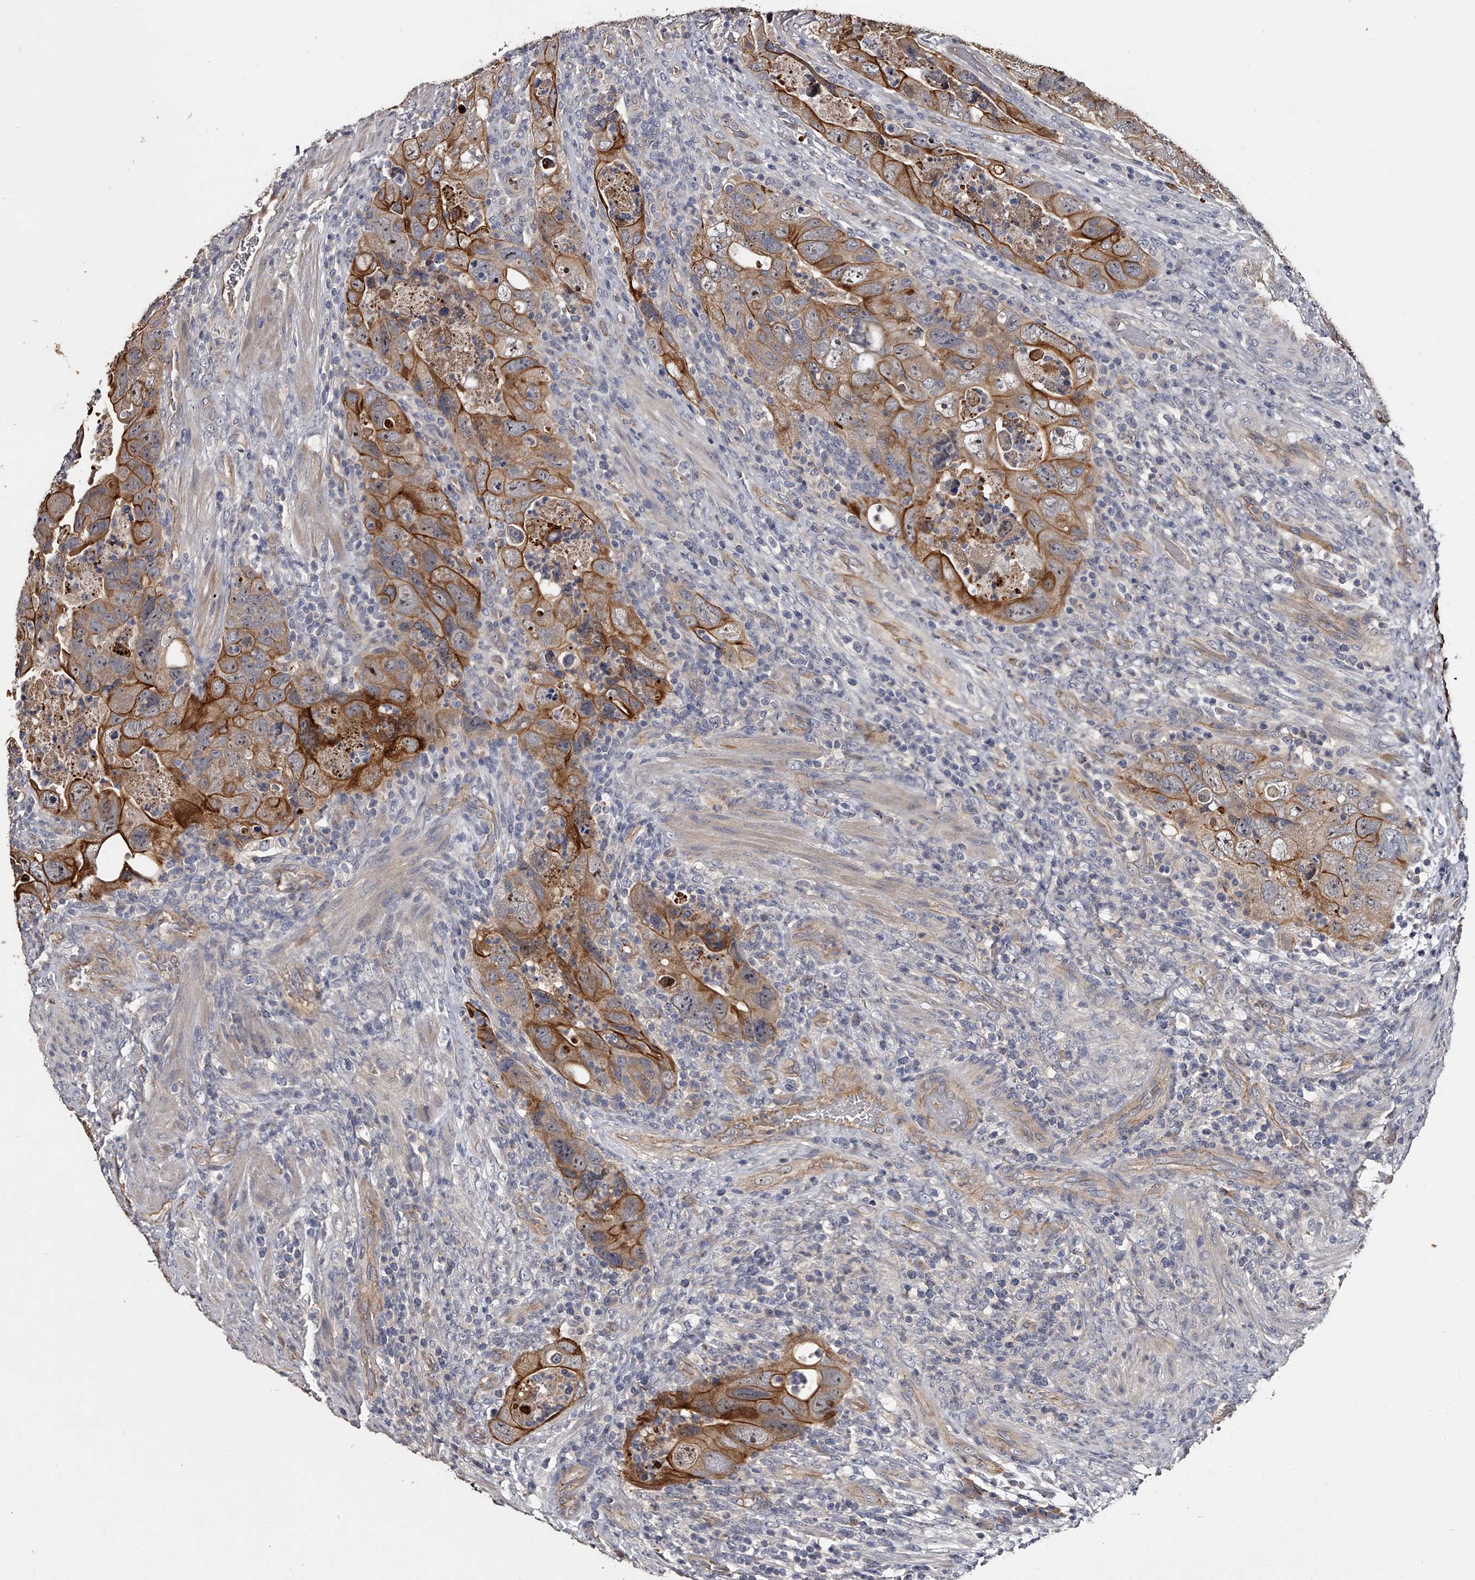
{"staining": {"intensity": "moderate", "quantity": ">75%", "location": "cytoplasmic/membranous"}, "tissue": "colorectal cancer", "cell_type": "Tumor cells", "image_type": "cancer", "snomed": [{"axis": "morphology", "description": "Adenocarcinoma, NOS"}, {"axis": "topography", "description": "Rectum"}], "caption": "Human colorectal cancer stained with a protein marker demonstrates moderate staining in tumor cells.", "gene": "MDN1", "patient": {"sex": "male", "age": 63}}